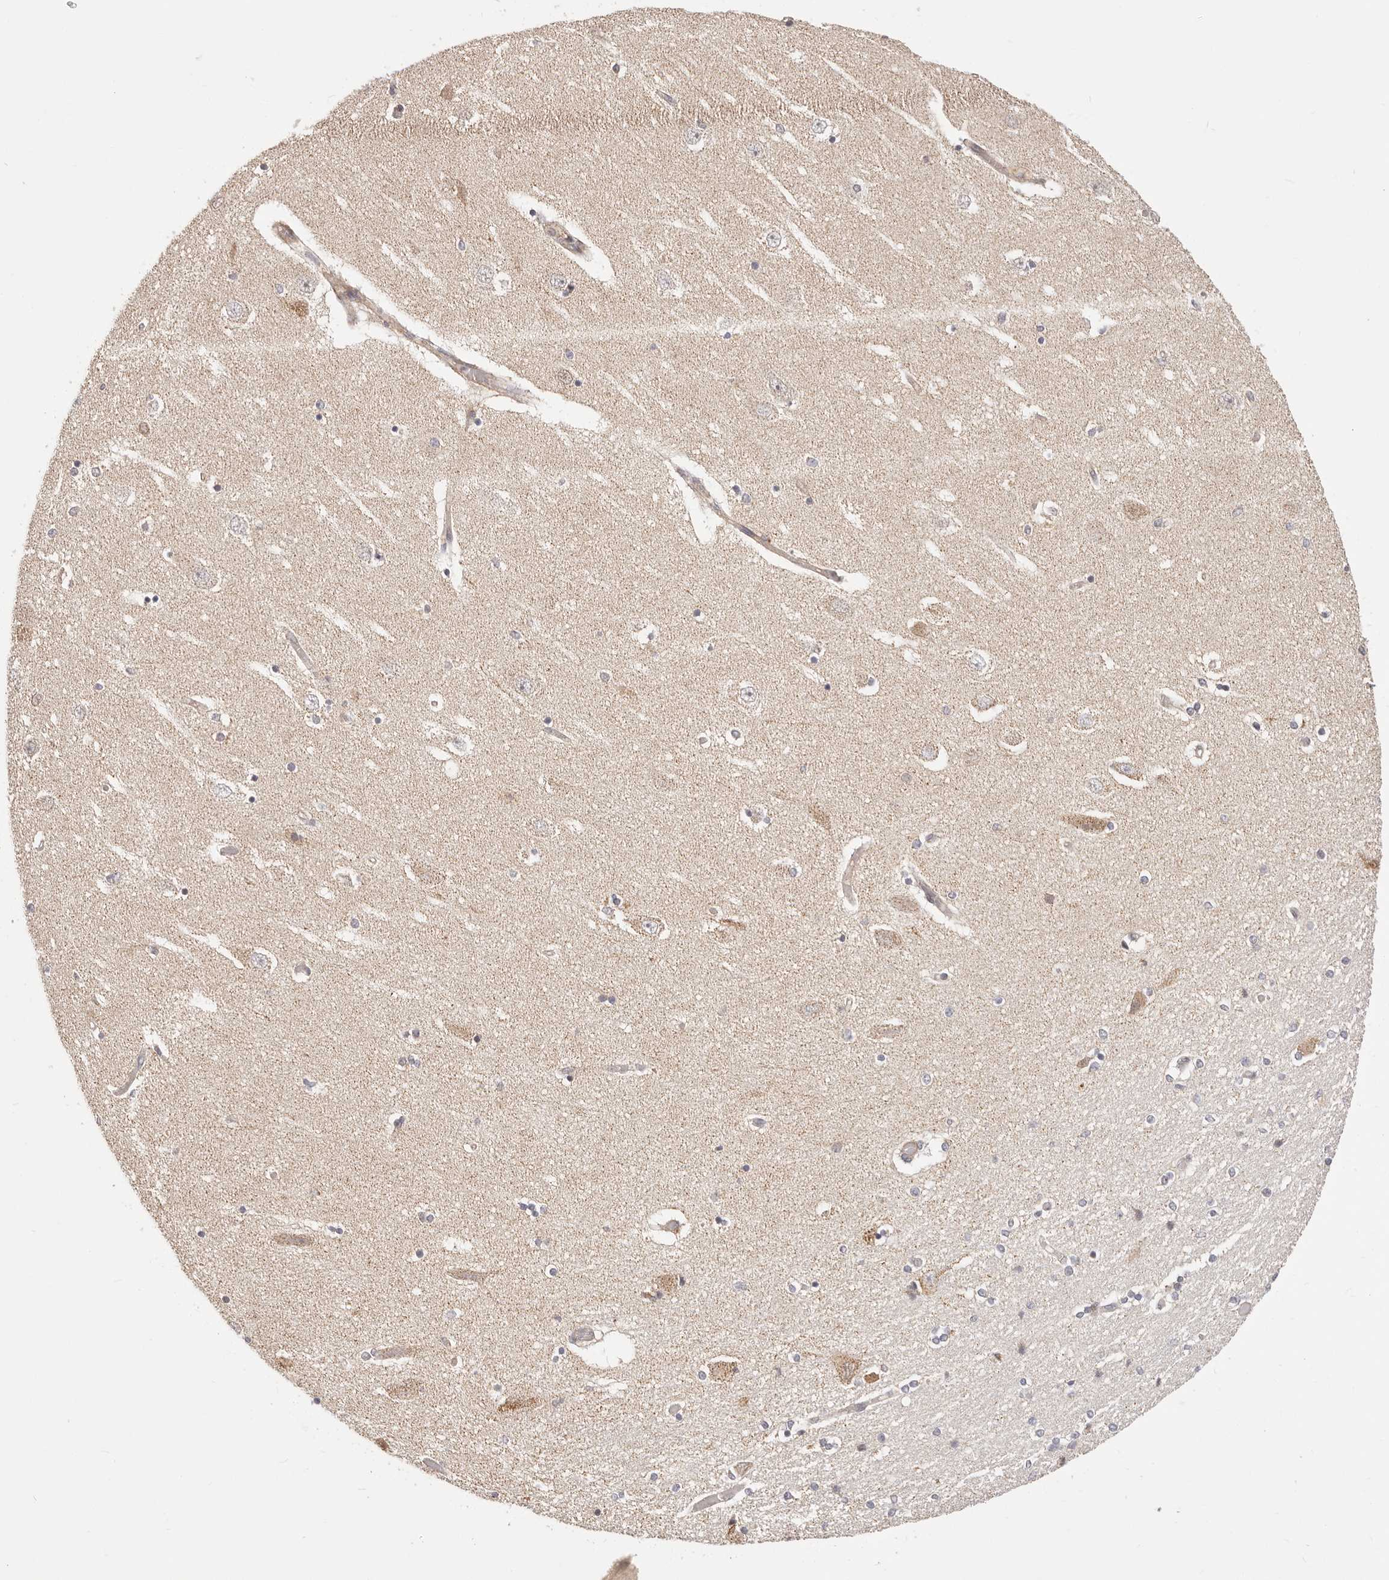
{"staining": {"intensity": "negative", "quantity": "none", "location": "none"}, "tissue": "hippocampus", "cell_type": "Glial cells", "image_type": "normal", "snomed": [{"axis": "morphology", "description": "Normal tissue, NOS"}, {"axis": "topography", "description": "Hippocampus"}], "caption": "Immunohistochemical staining of unremarkable hippocampus exhibits no significant positivity in glial cells.", "gene": "KCMF1", "patient": {"sex": "female", "age": 54}}